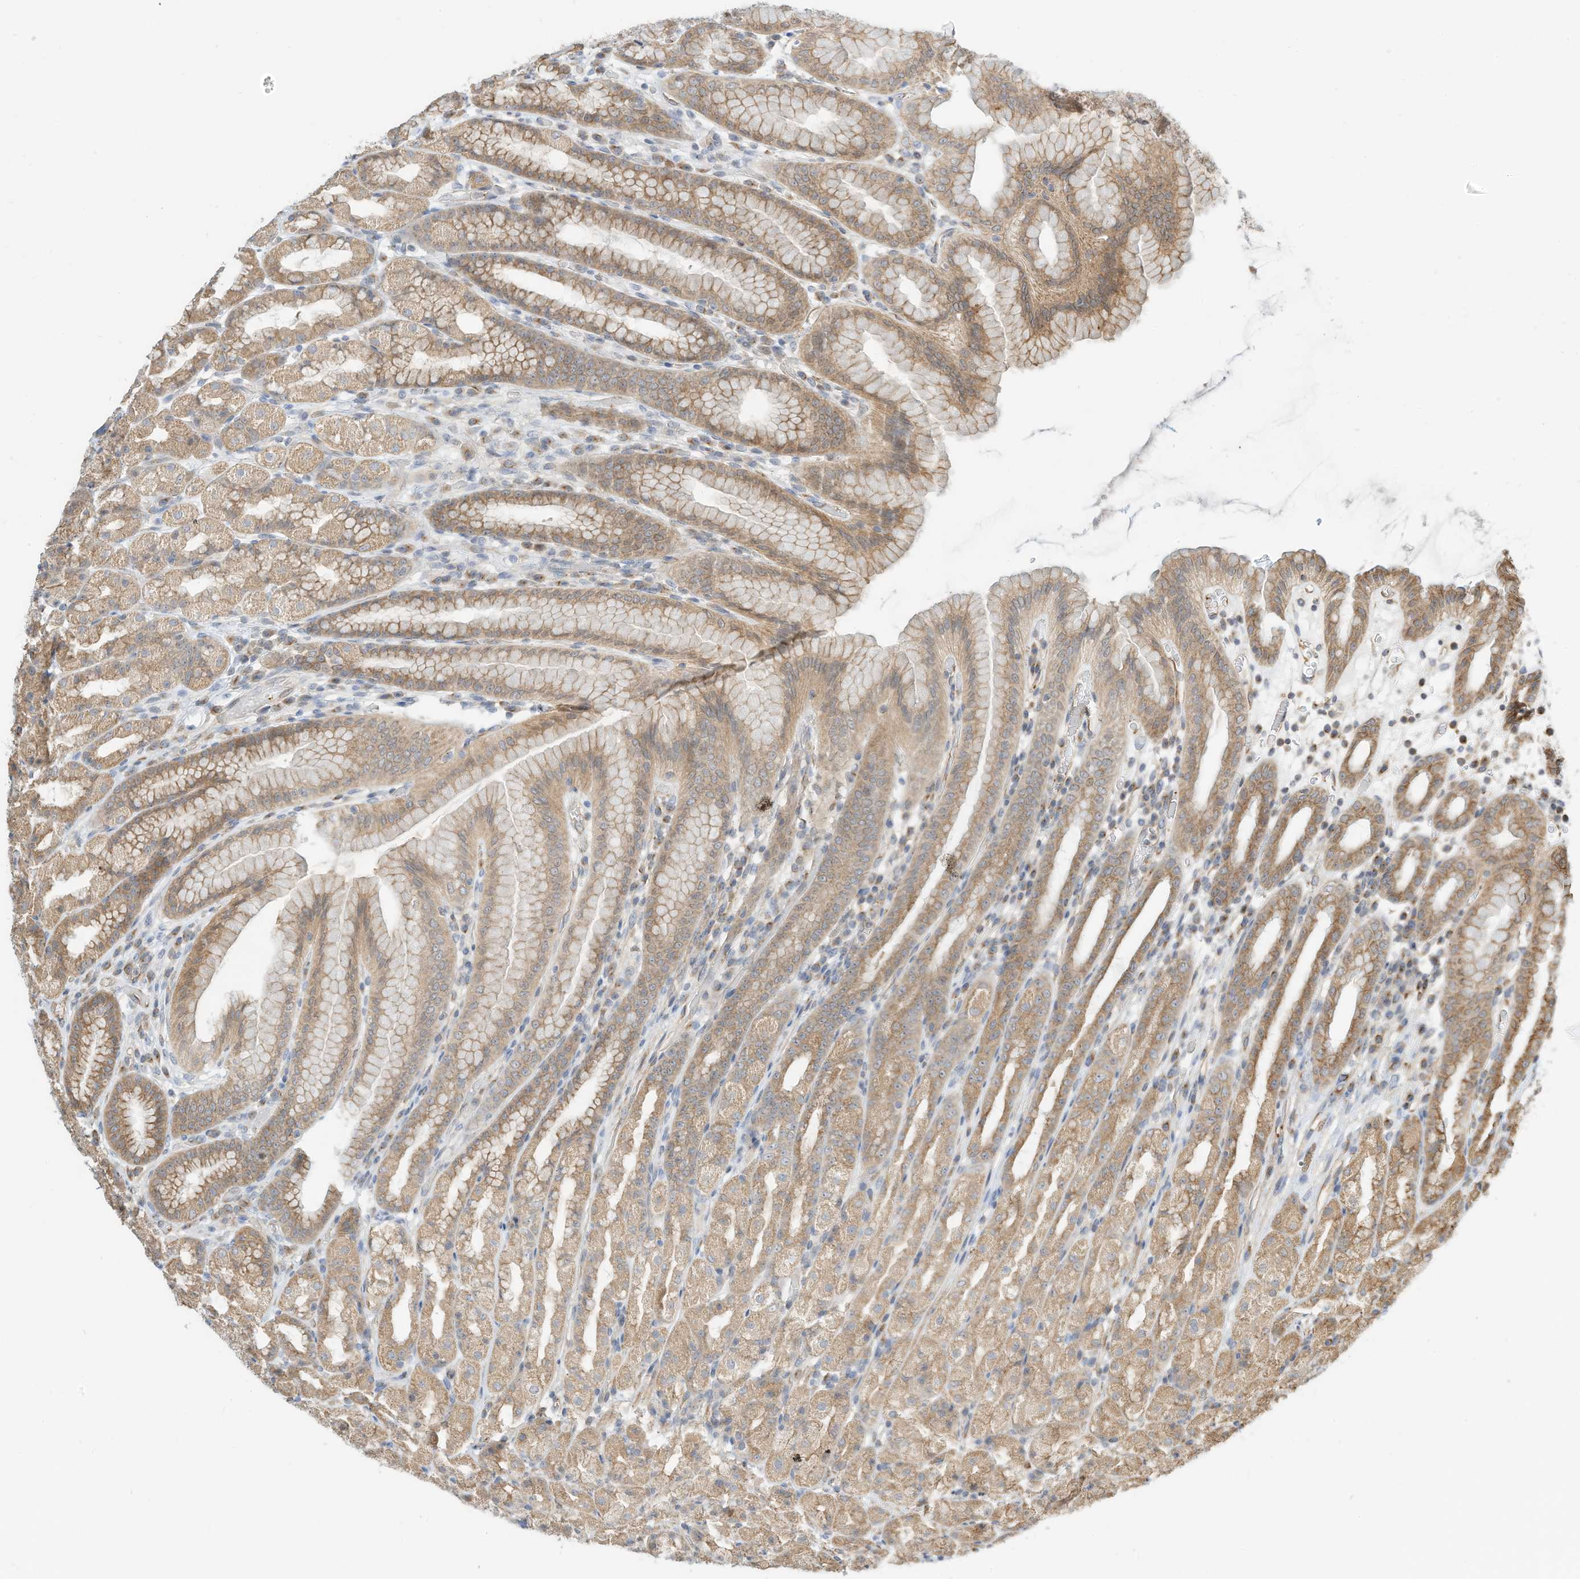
{"staining": {"intensity": "moderate", "quantity": ">75%", "location": "cytoplasmic/membranous"}, "tissue": "stomach", "cell_type": "Glandular cells", "image_type": "normal", "snomed": [{"axis": "morphology", "description": "Normal tissue, NOS"}, {"axis": "topography", "description": "Stomach, upper"}], "caption": "This image reveals immunohistochemistry staining of unremarkable stomach, with medium moderate cytoplasmic/membranous positivity in about >75% of glandular cells.", "gene": "OFD1", "patient": {"sex": "male", "age": 68}}